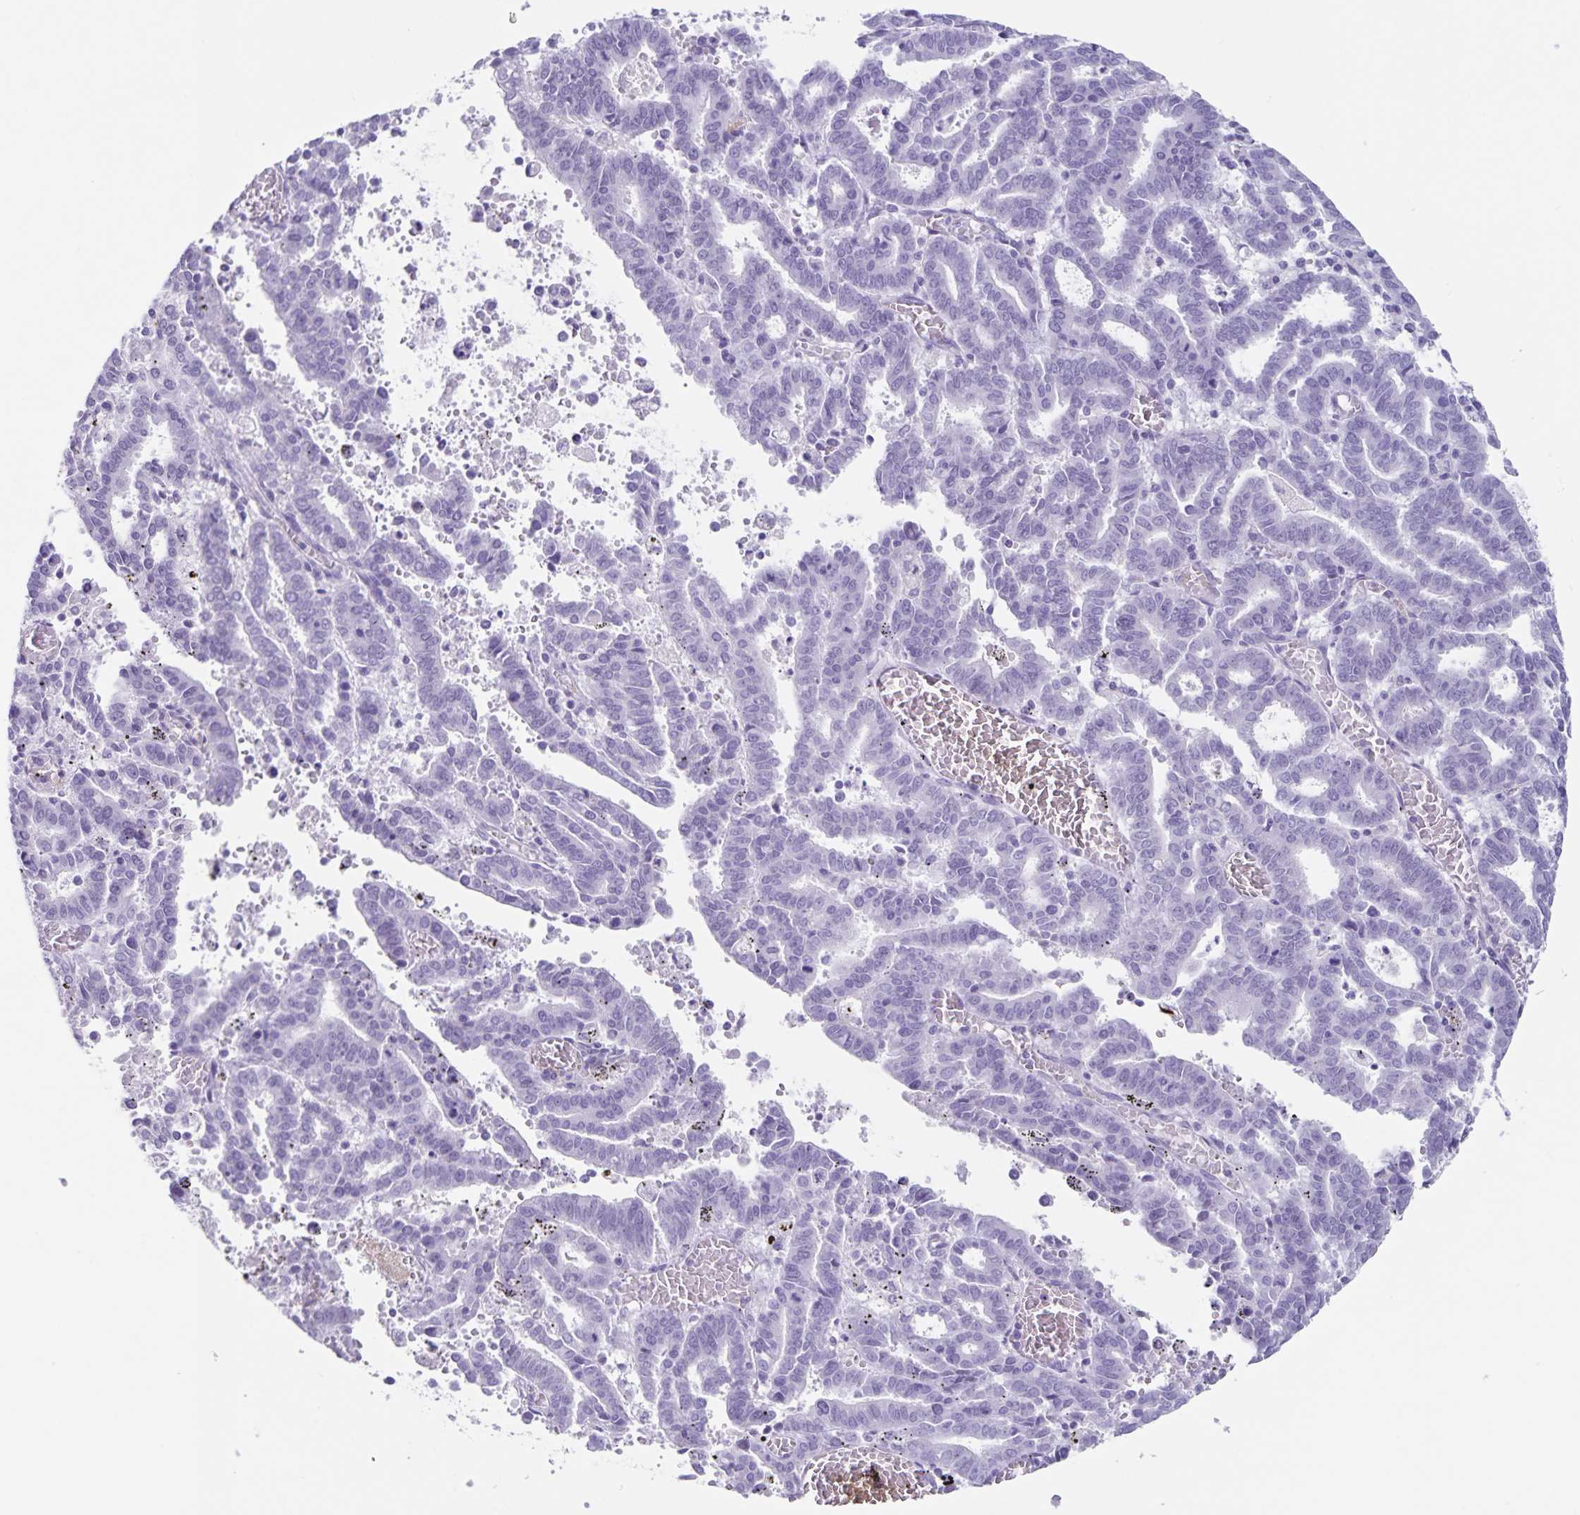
{"staining": {"intensity": "negative", "quantity": "none", "location": "none"}, "tissue": "endometrial cancer", "cell_type": "Tumor cells", "image_type": "cancer", "snomed": [{"axis": "morphology", "description": "Adenocarcinoma, NOS"}, {"axis": "topography", "description": "Uterus"}], "caption": "High magnification brightfield microscopy of endometrial cancer stained with DAB (brown) and counterstained with hematoxylin (blue): tumor cells show no significant staining.", "gene": "C11orf42", "patient": {"sex": "female", "age": 83}}